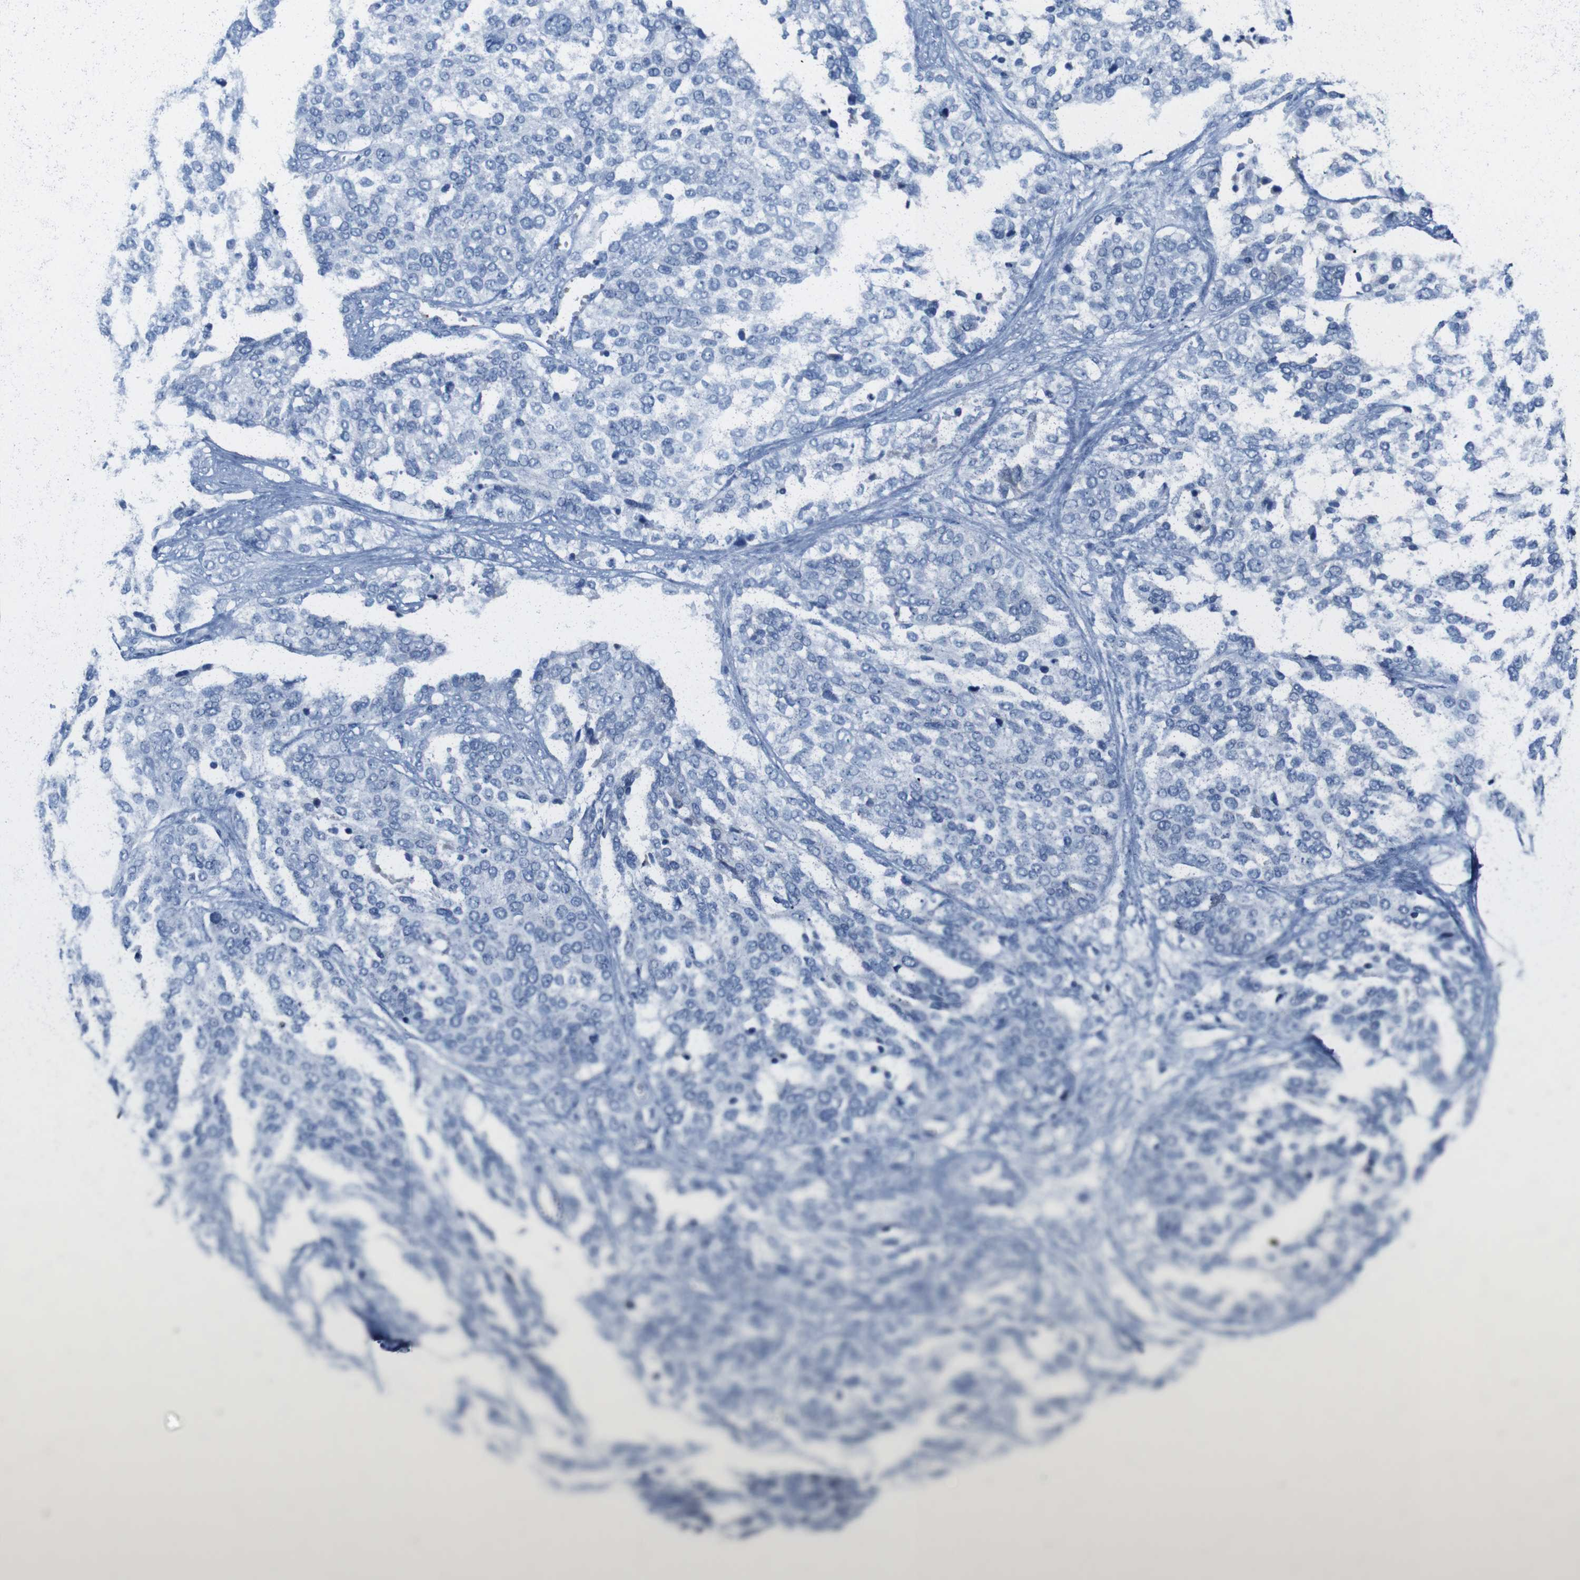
{"staining": {"intensity": "negative", "quantity": "none", "location": "none"}, "tissue": "ovarian cancer", "cell_type": "Tumor cells", "image_type": "cancer", "snomed": [{"axis": "morphology", "description": "Cystadenocarcinoma, serous, NOS"}, {"axis": "topography", "description": "Ovary"}], "caption": "This is an IHC image of human ovarian cancer (serous cystadenocarcinoma). There is no staining in tumor cells.", "gene": "IGSF8", "patient": {"sex": "female", "age": 44}}